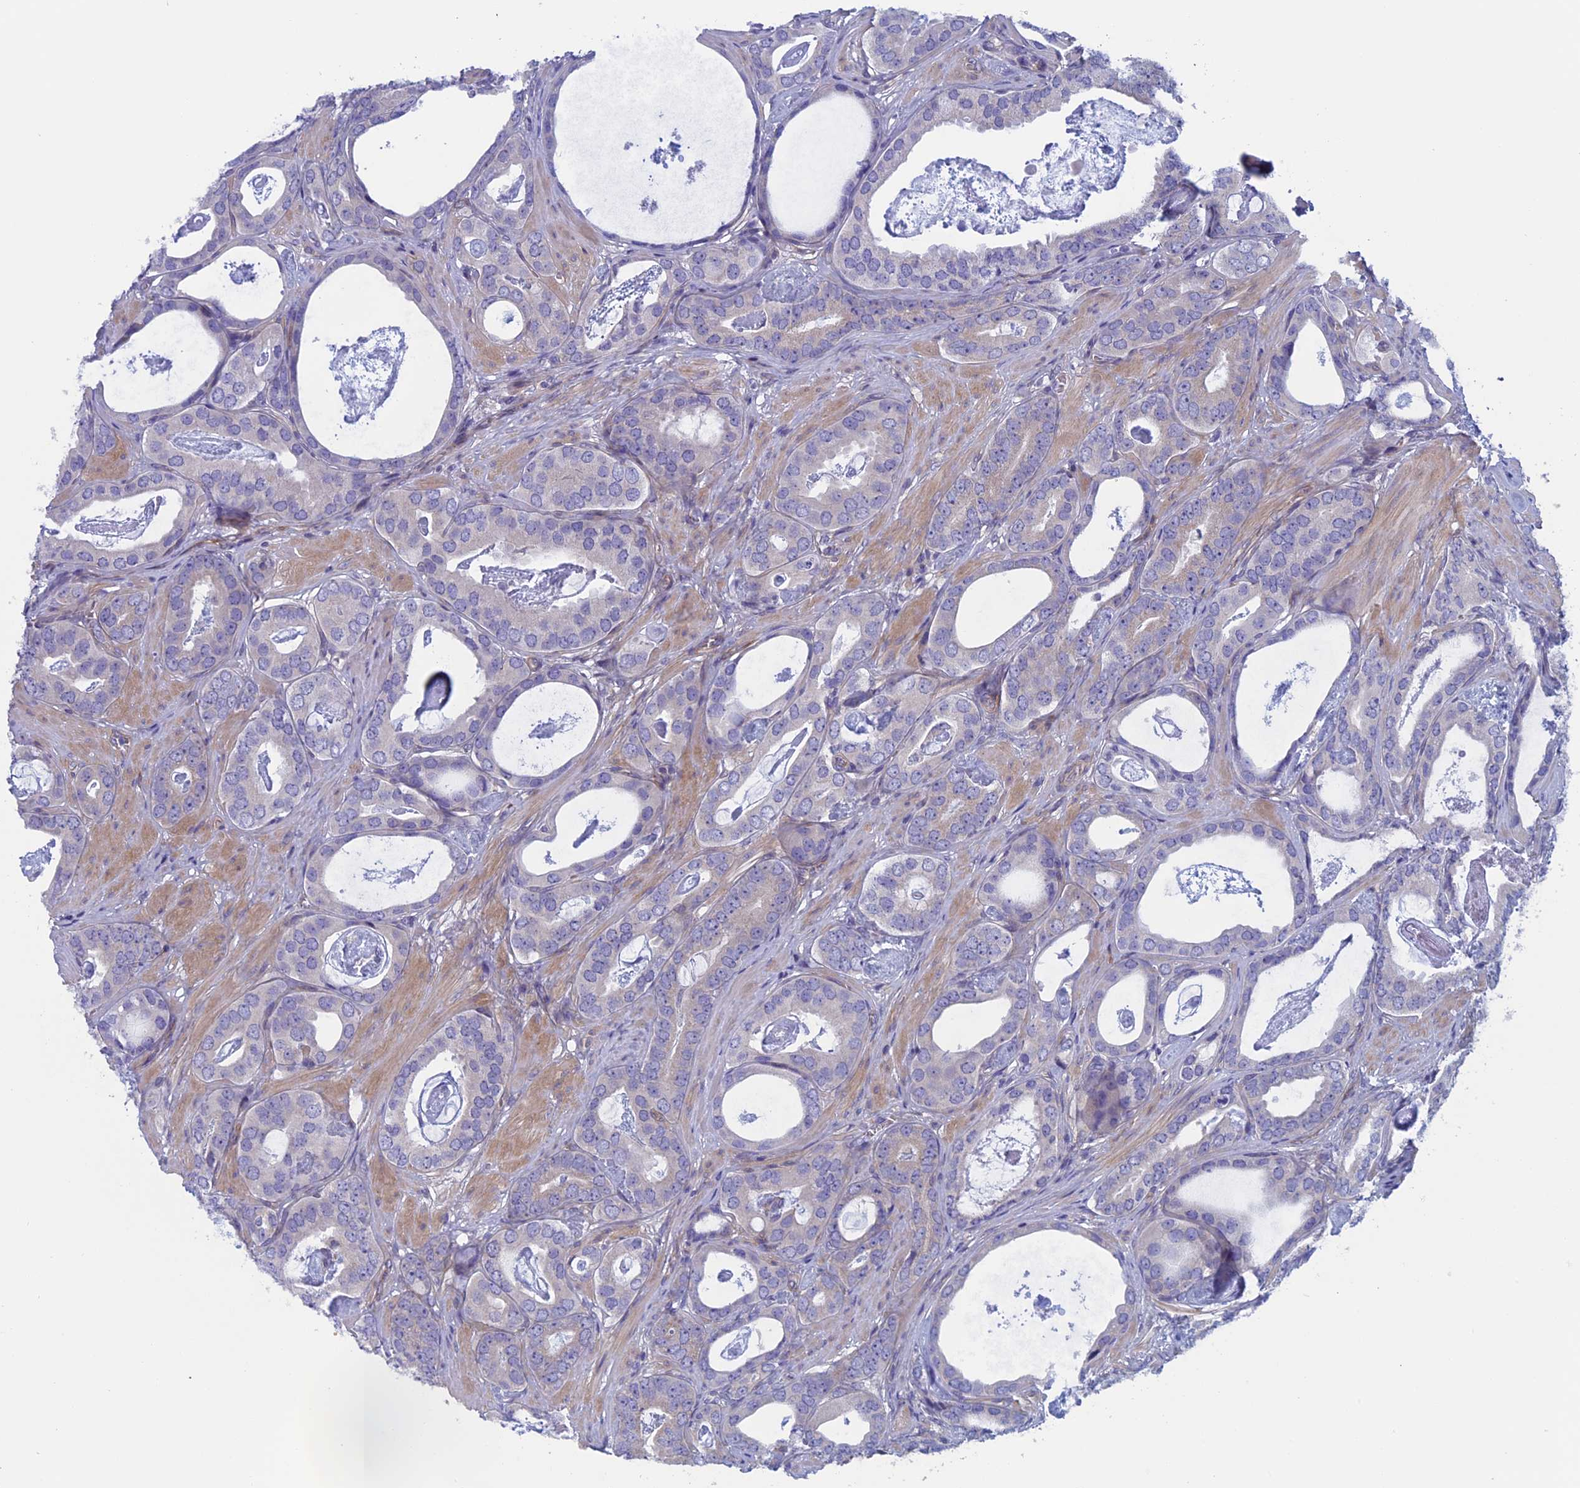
{"staining": {"intensity": "negative", "quantity": "none", "location": "none"}, "tissue": "prostate cancer", "cell_type": "Tumor cells", "image_type": "cancer", "snomed": [{"axis": "morphology", "description": "Adenocarcinoma, Low grade"}, {"axis": "topography", "description": "Prostate"}], "caption": "High power microscopy micrograph of an immunohistochemistry (IHC) image of prostate cancer, revealing no significant expression in tumor cells. Nuclei are stained in blue.", "gene": "CNOT6L", "patient": {"sex": "male", "age": 71}}